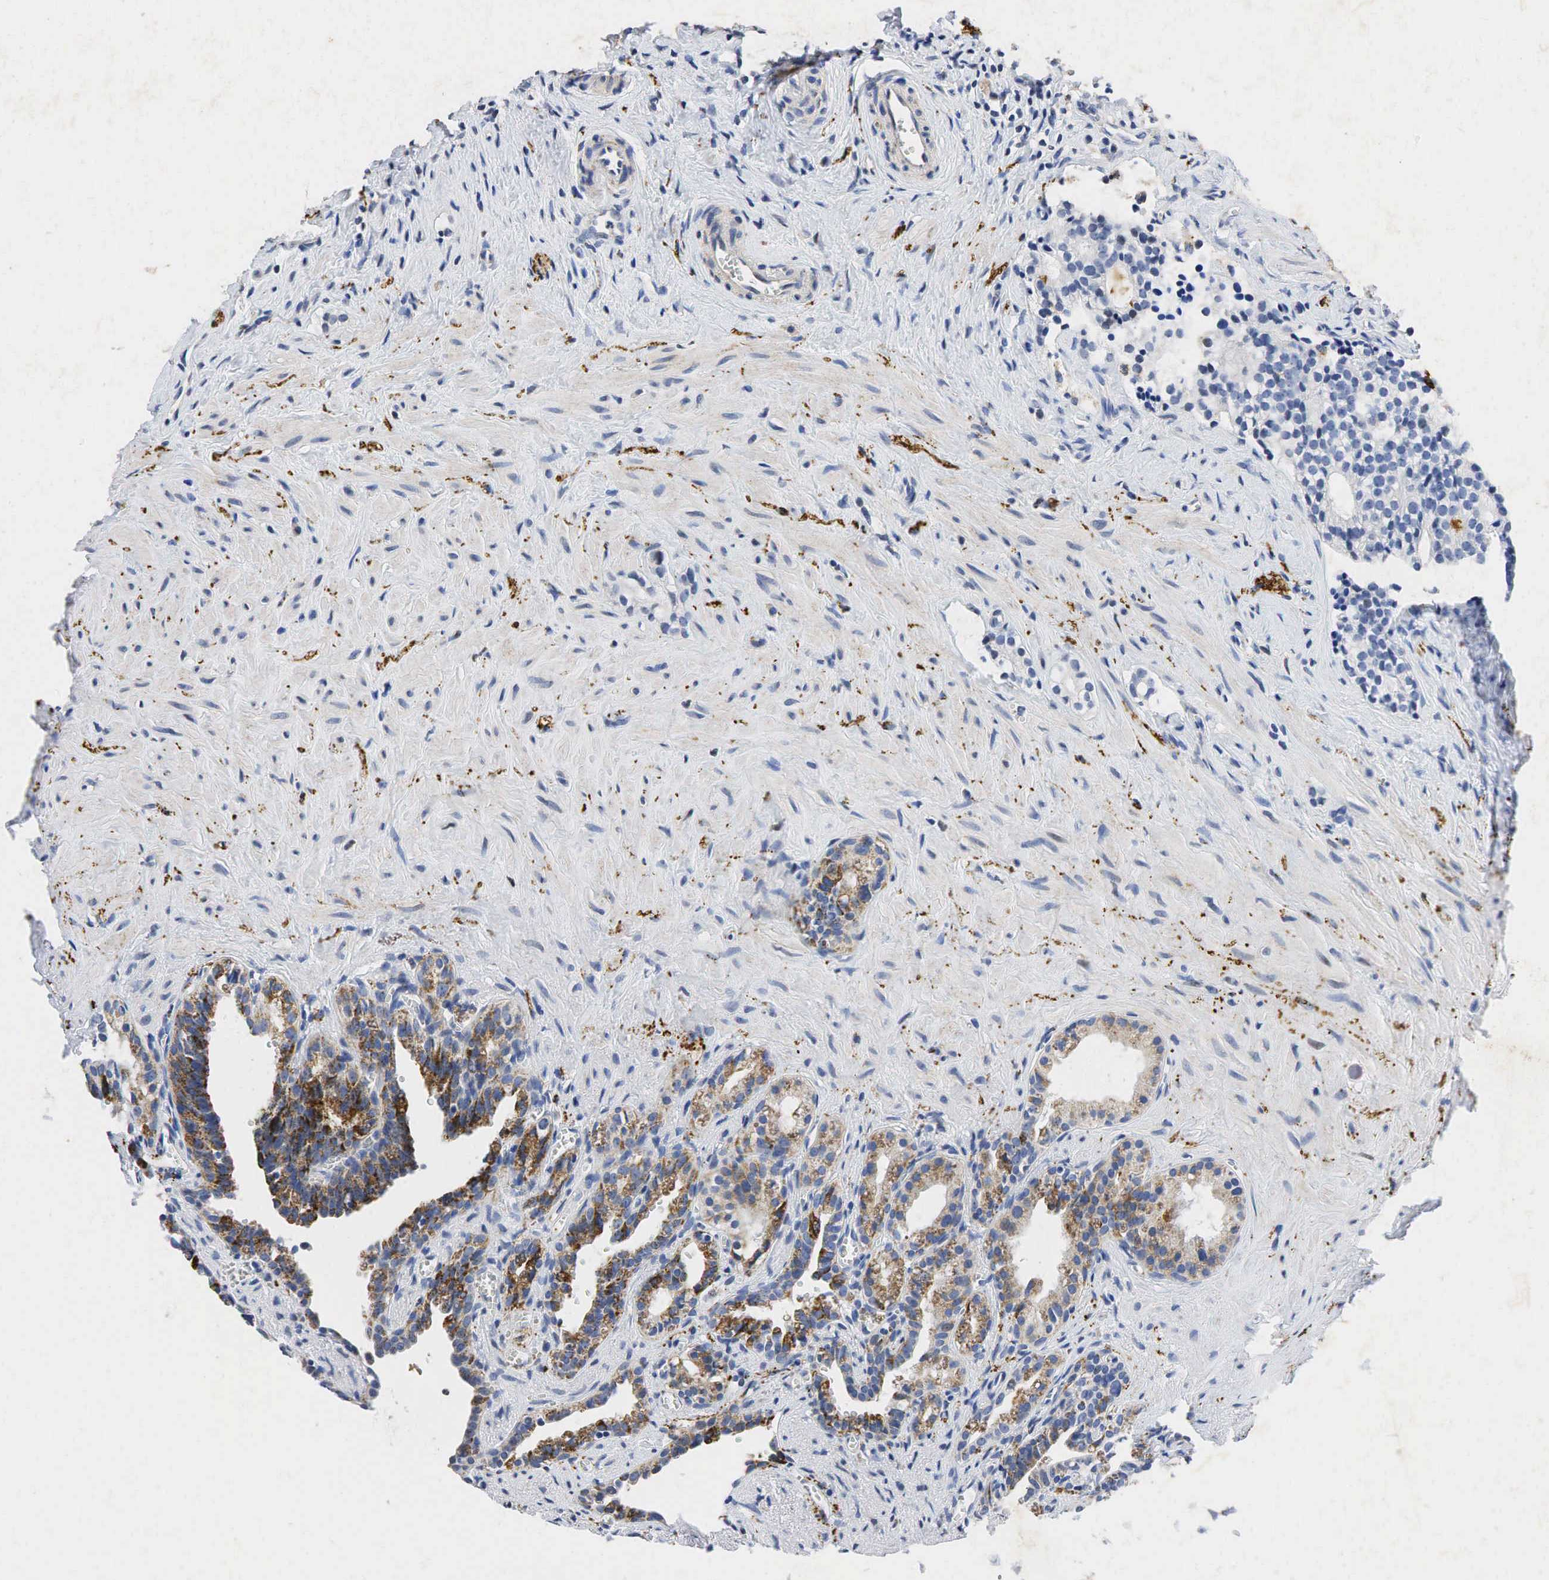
{"staining": {"intensity": "moderate", "quantity": "25%-75%", "location": "cytoplasmic/membranous"}, "tissue": "seminal vesicle", "cell_type": "Glandular cells", "image_type": "normal", "snomed": [{"axis": "morphology", "description": "Normal tissue, NOS"}, {"axis": "topography", "description": "Seminal veicle"}], "caption": "Seminal vesicle stained with a brown dye displays moderate cytoplasmic/membranous positive positivity in about 25%-75% of glandular cells.", "gene": "SYP", "patient": {"sex": "male", "age": 60}}